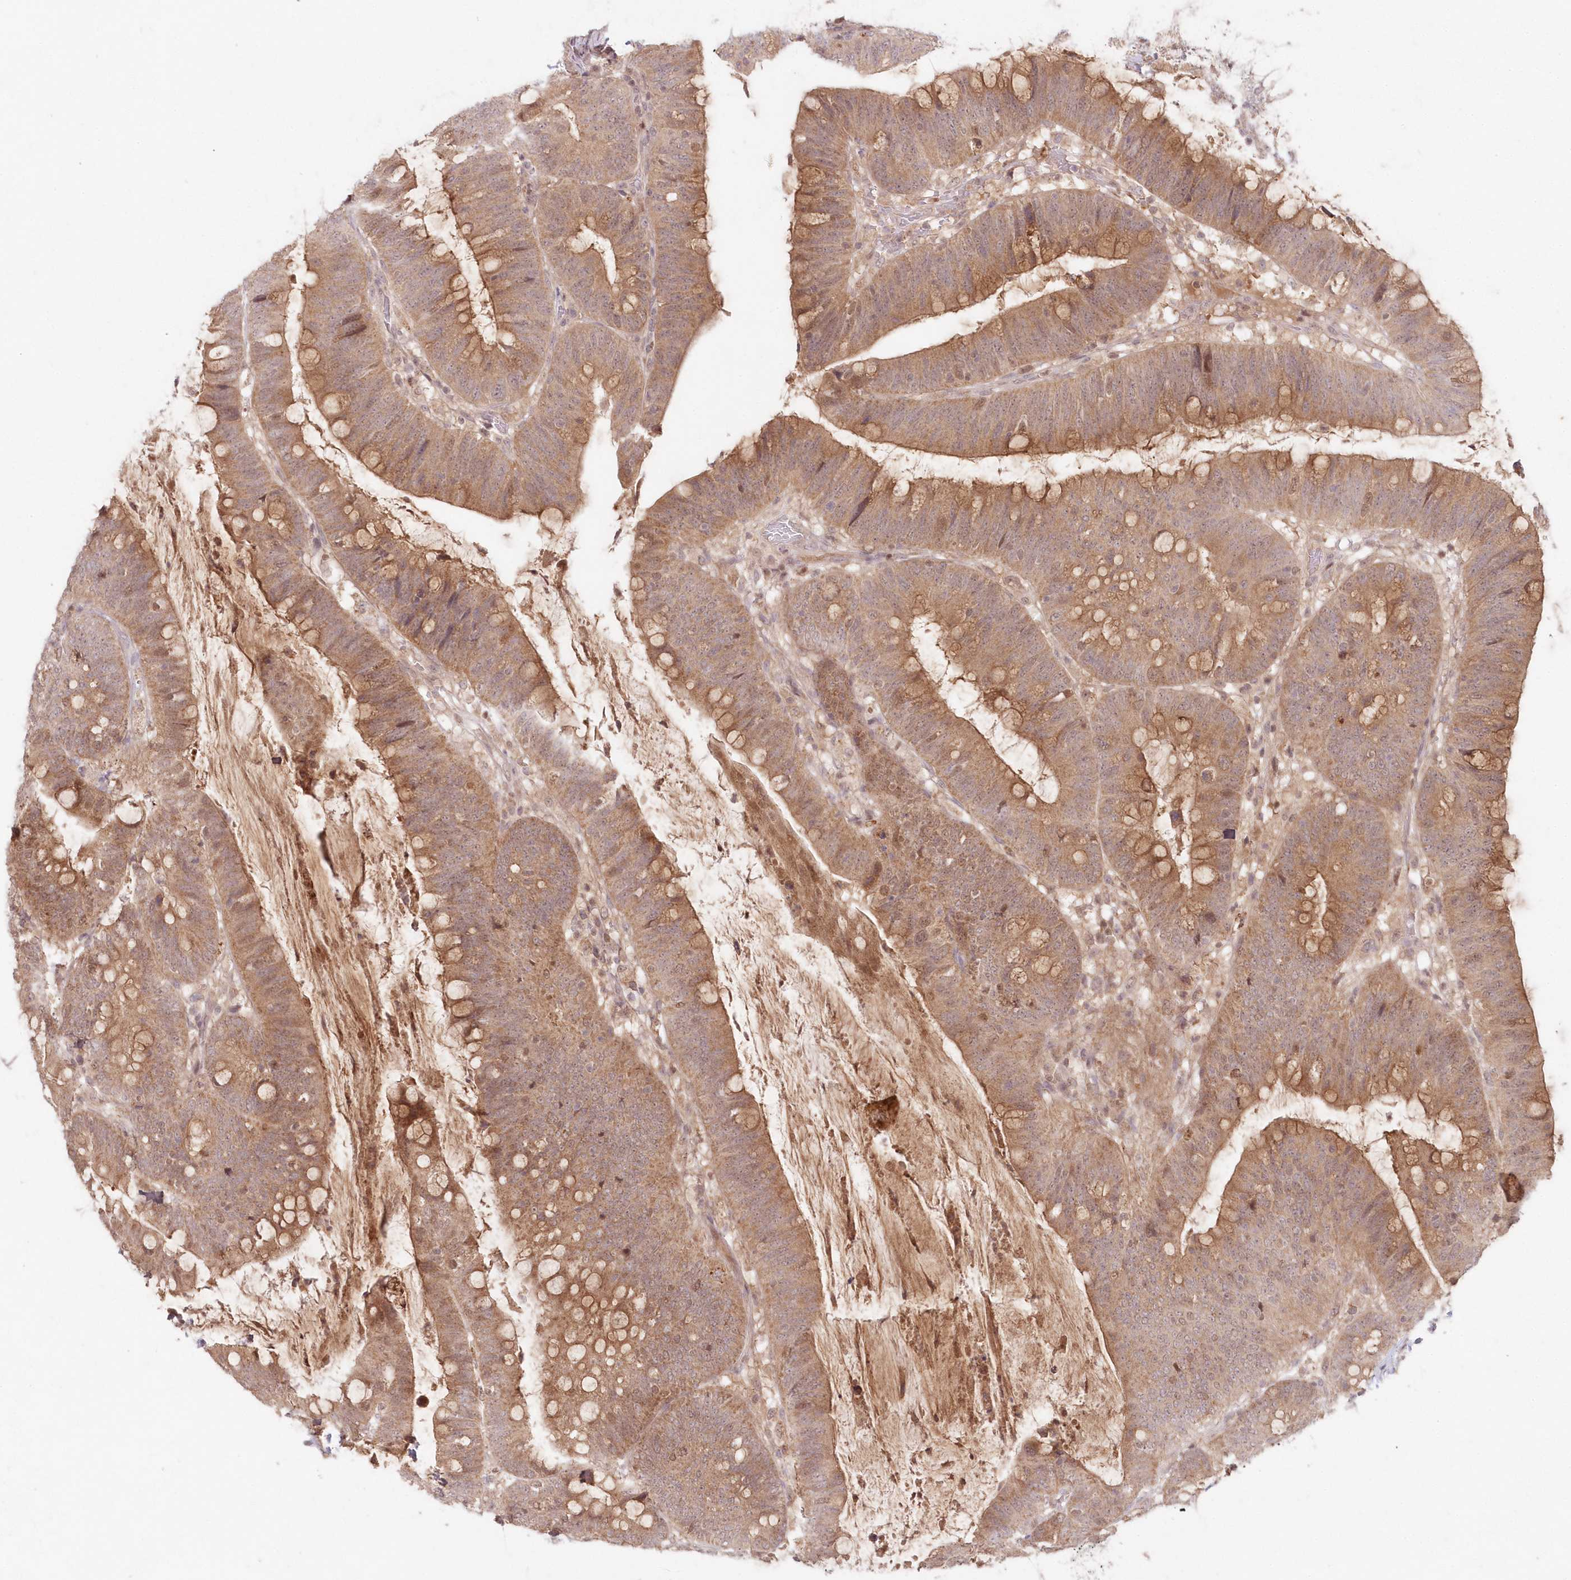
{"staining": {"intensity": "moderate", "quantity": ">75%", "location": "cytoplasmic/membranous"}, "tissue": "colorectal cancer", "cell_type": "Tumor cells", "image_type": "cancer", "snomed": [{"axis": "morphology", "description": "Adenocarcinoma, NOS"}, {"axis": "topography", "description": "Colon"}], "caption": "An immunohistochemistry (IHC) image of neoplastic tissue is shown. Protein staining in brown labels moderate cytoplasmic/membranous positivity in colorectal adenocarcinoma within tumor cells.", "gene": "ASCC1", "patient": {"sex": "female", "age": 66}}